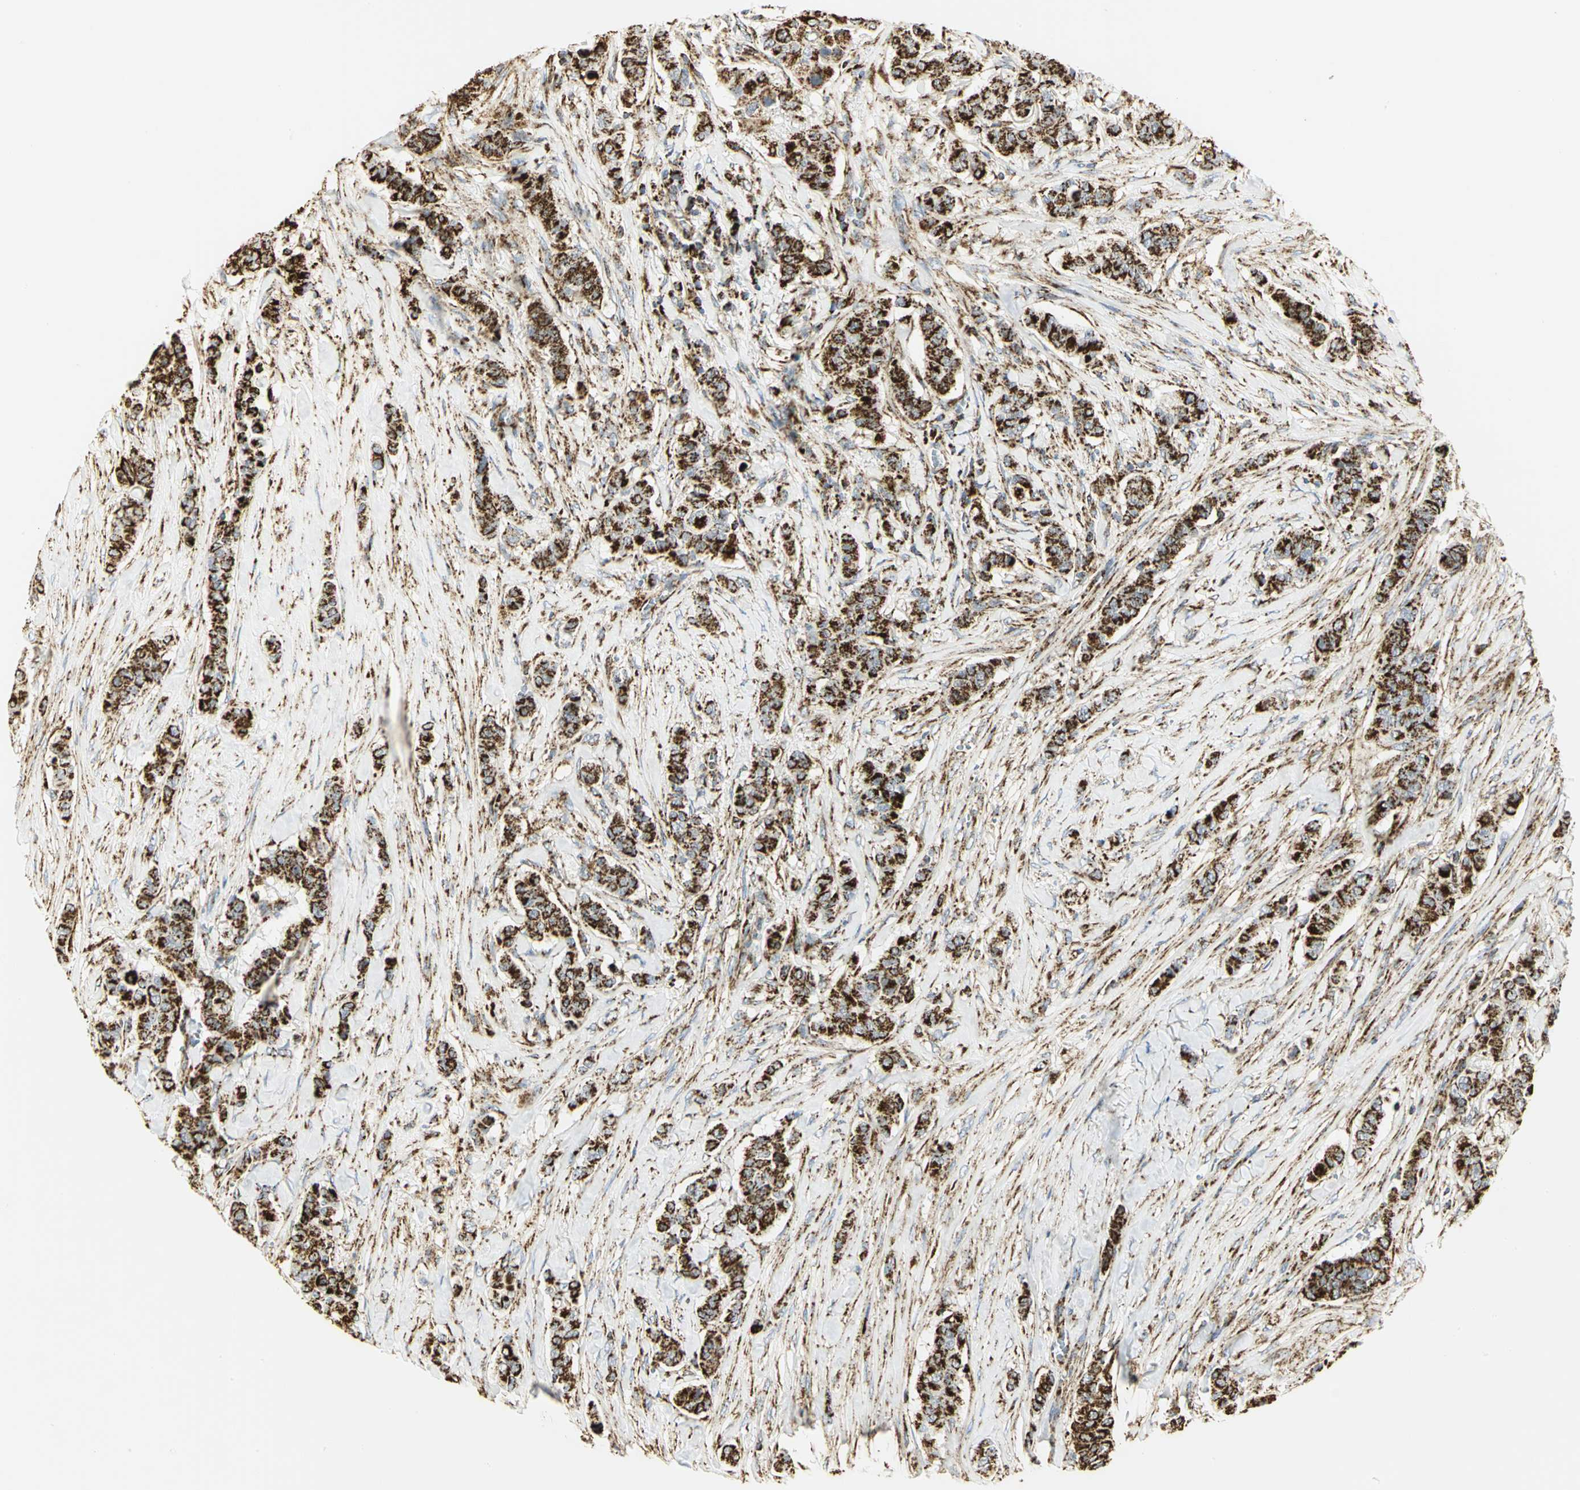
{"staining": {"intensity": "strong", "quantity": ">75%", "location": "cytoplasmic/membranous"}, "tissue": "breast cancer", "cell_type": "Tumor cells", "image_type": "cancer", "snomed": [{"axis": "morphology", "description": "Duct carcinoma"}, {"axis": "topography", "description": "Breast"}], "caption": "Human intraductal carcinoma (breast) stained with a protein marker demonstrates strong staining in tumor cells.", "gene": "VDAC1", "patient": {"sex": "female", "age": 40}}